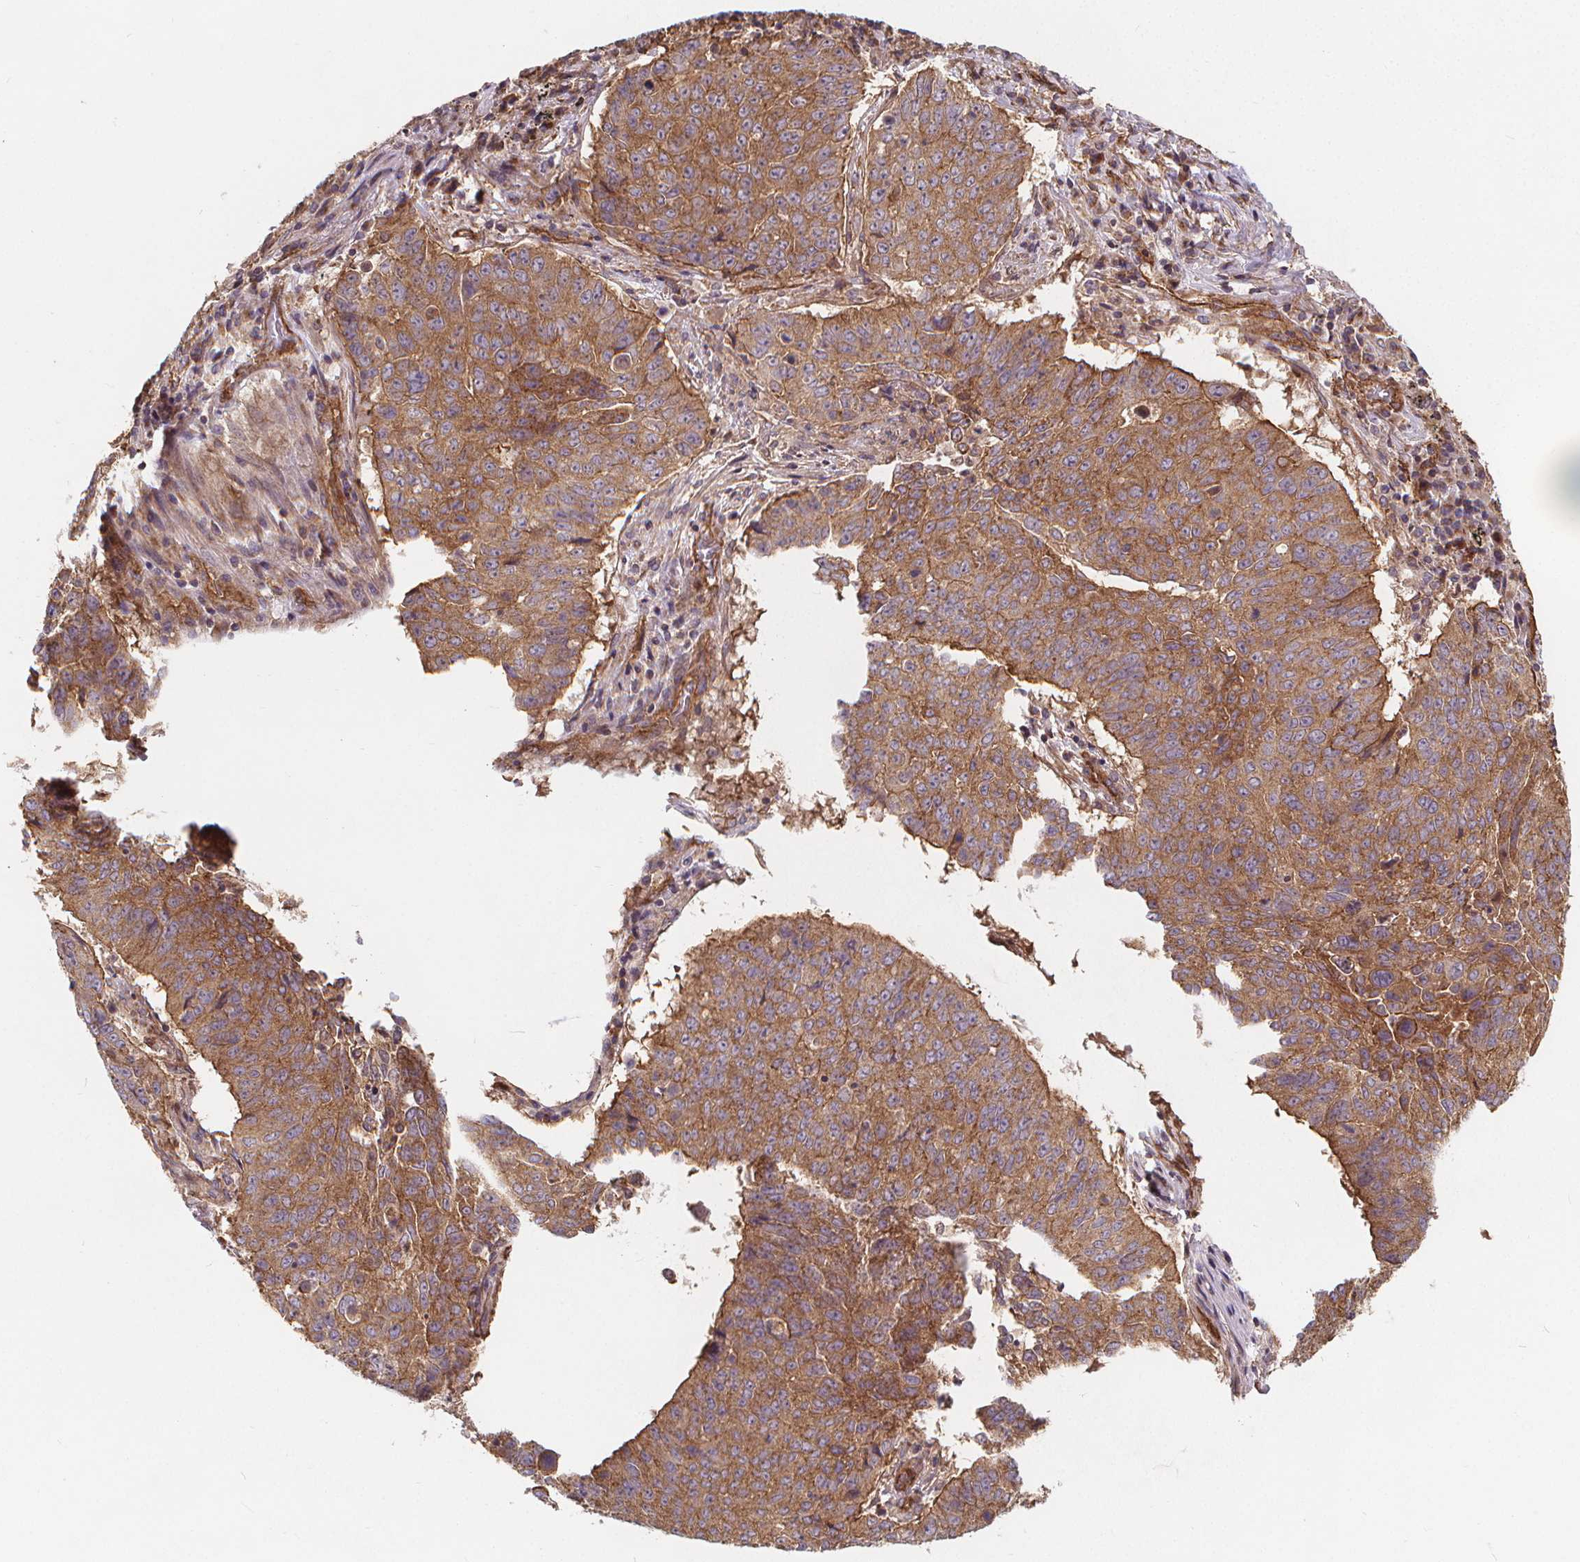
{"staining": {"intensity": "moderate", "quantity": ">75%", "location": "cytoplasmic/membranous"}, "tissue": "lung cancer", "cell_type": "Tumor cells", "image_type": "cancer", "snomed": [{"axis": "morphology", "description": "Normal tissue, NOS"}, {"axis": "morphology", "description": "Squamous cell carcinoma, NOS"}, {"axis": "topography", "description": "Bronchus"}, {"axis": "topography", "description": "Lung"}], "caption": "Lung cancer (squamous cell carcinoma) stained with a protein marker reveals moderate staining in tumor cells.", "gene": "CLINT1", "patient": {"sex": "male", "age": 64}}